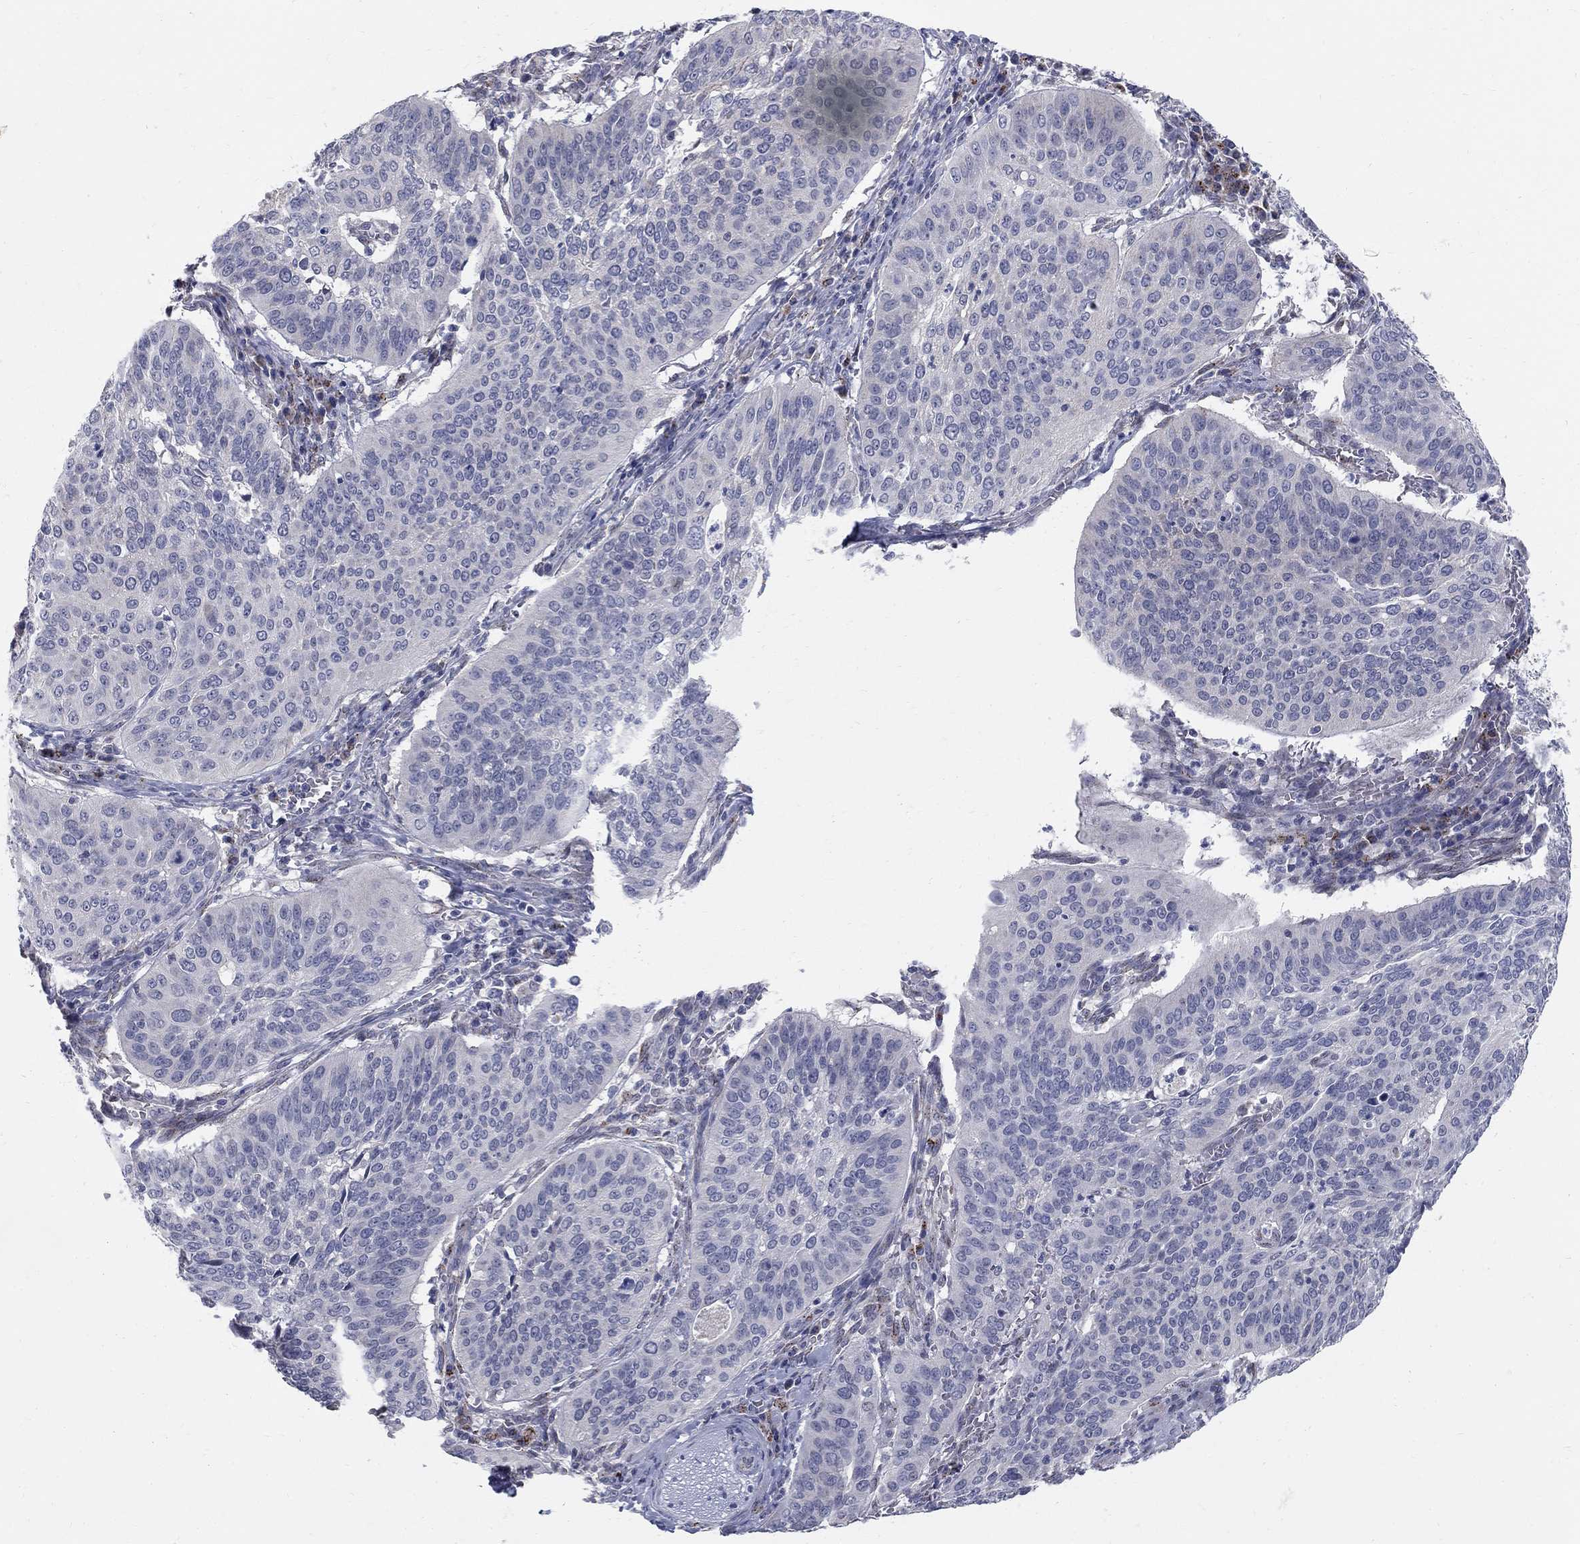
{"staining": {"intensity": "negative", "quantity": "none", "location": "none"}, "tissue": "cervical cancer", "cell_type": "Tumor cells", "image_type": "cancer", "snomed": [{"axis": "morphology", "description": "Normal tissue, NOS"}, {"axis": "morphology", "description": "Squamous cell carcinoma, NOS"}, {"axis": "topography", "description": "Cervix"}], "caption": "Tumor cells are negative for protein expression in human cervical cancer (squamous cell carcinoma).", "gene": "PANK3", "patient": {"sex": "female", "age": 39}}